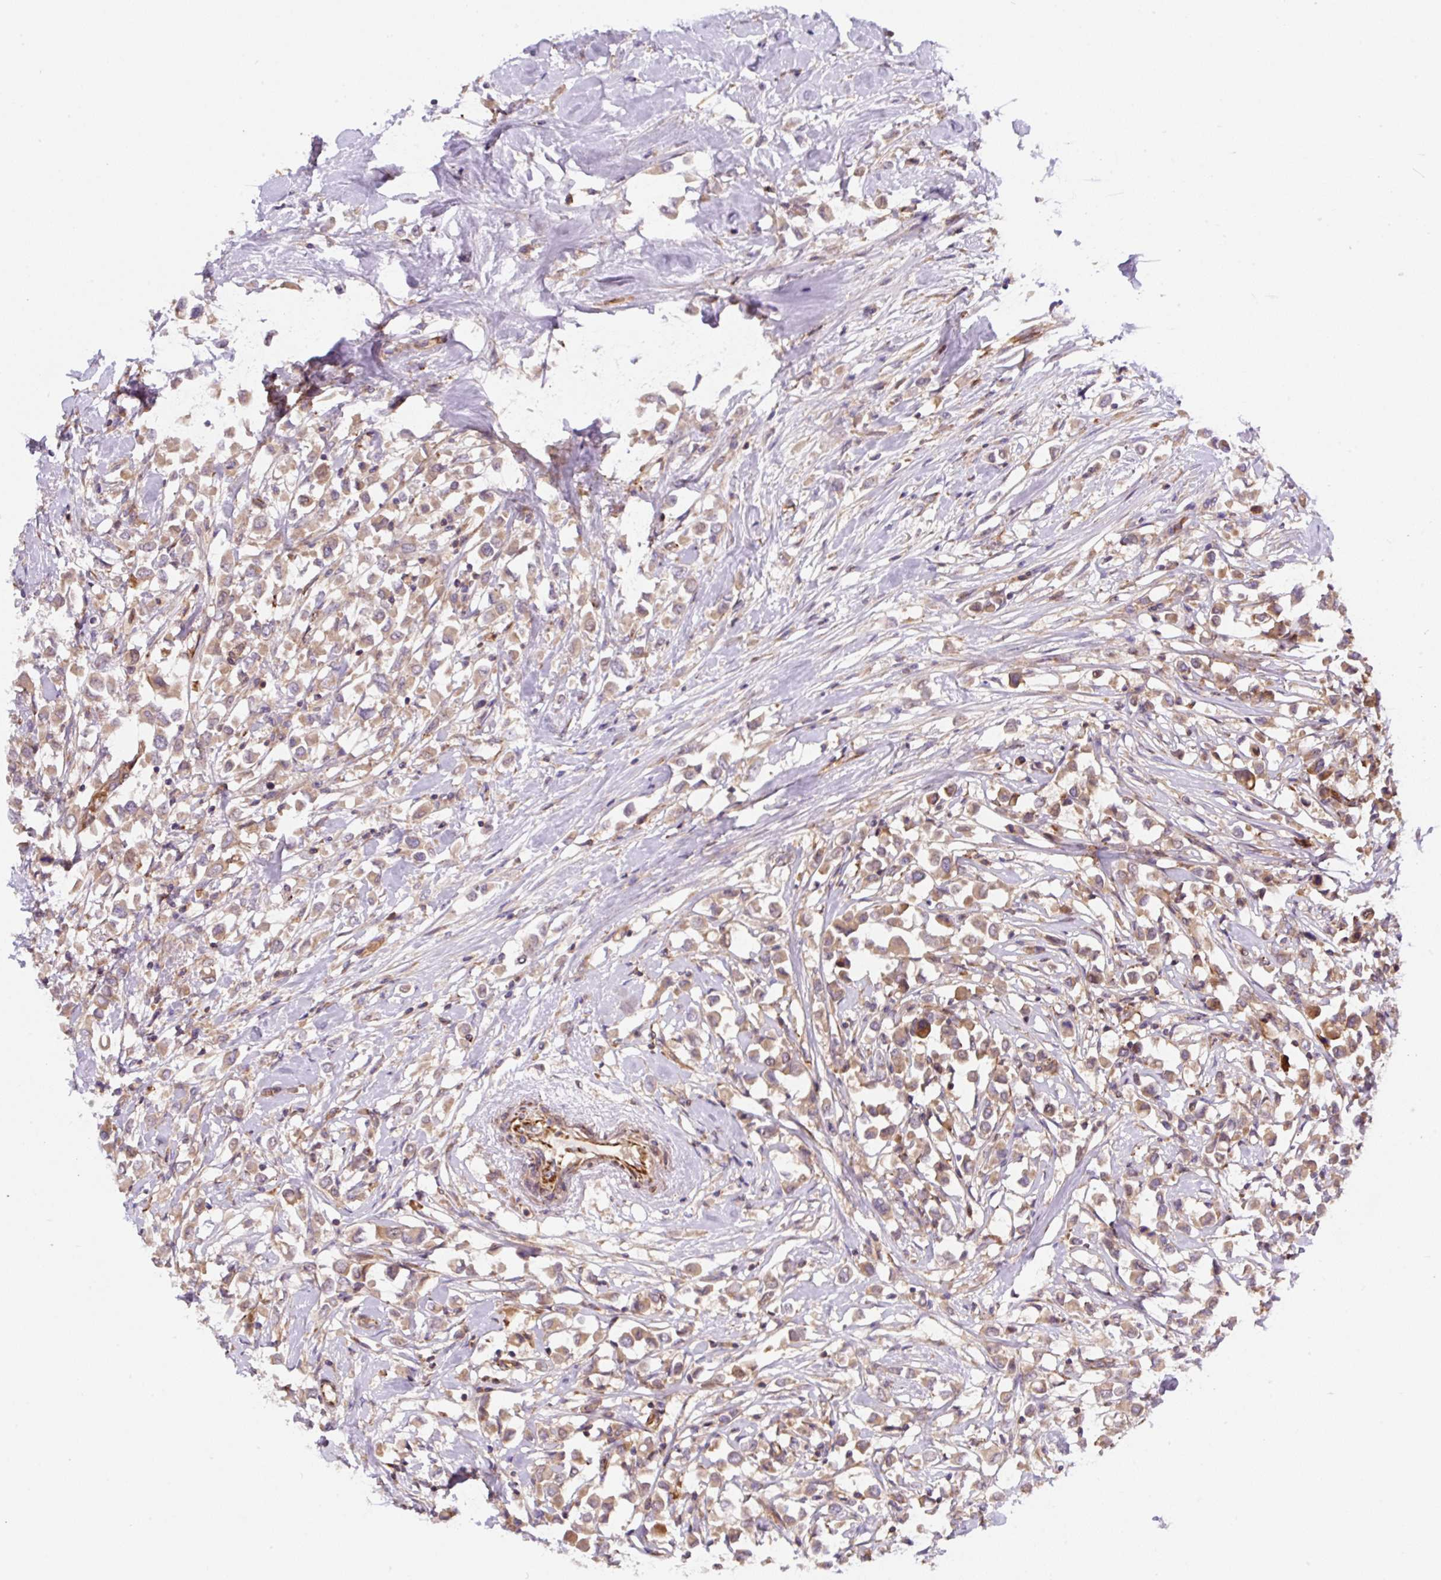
{"staining": {"intensity": "moderate", "quantity": ">75%", "location": "cytoplasmic/membranous"}, "tissue": "breast cancer", "cell_type": "Tumor cells", "image_type": "cancer", "snomed": [{"axis": "morphology", "description": "Duct carcinoma"}, {"axis": "topography", "description": "Breast"}], "caption": "Protein staining of breast intraductal carcinoma tissue displays moderate cytoplasmic/membranous positivity in approximately >75% of tumor cells.", "gene": "APOBEC3D", "patient": {"sex": "female", "age": 61}}